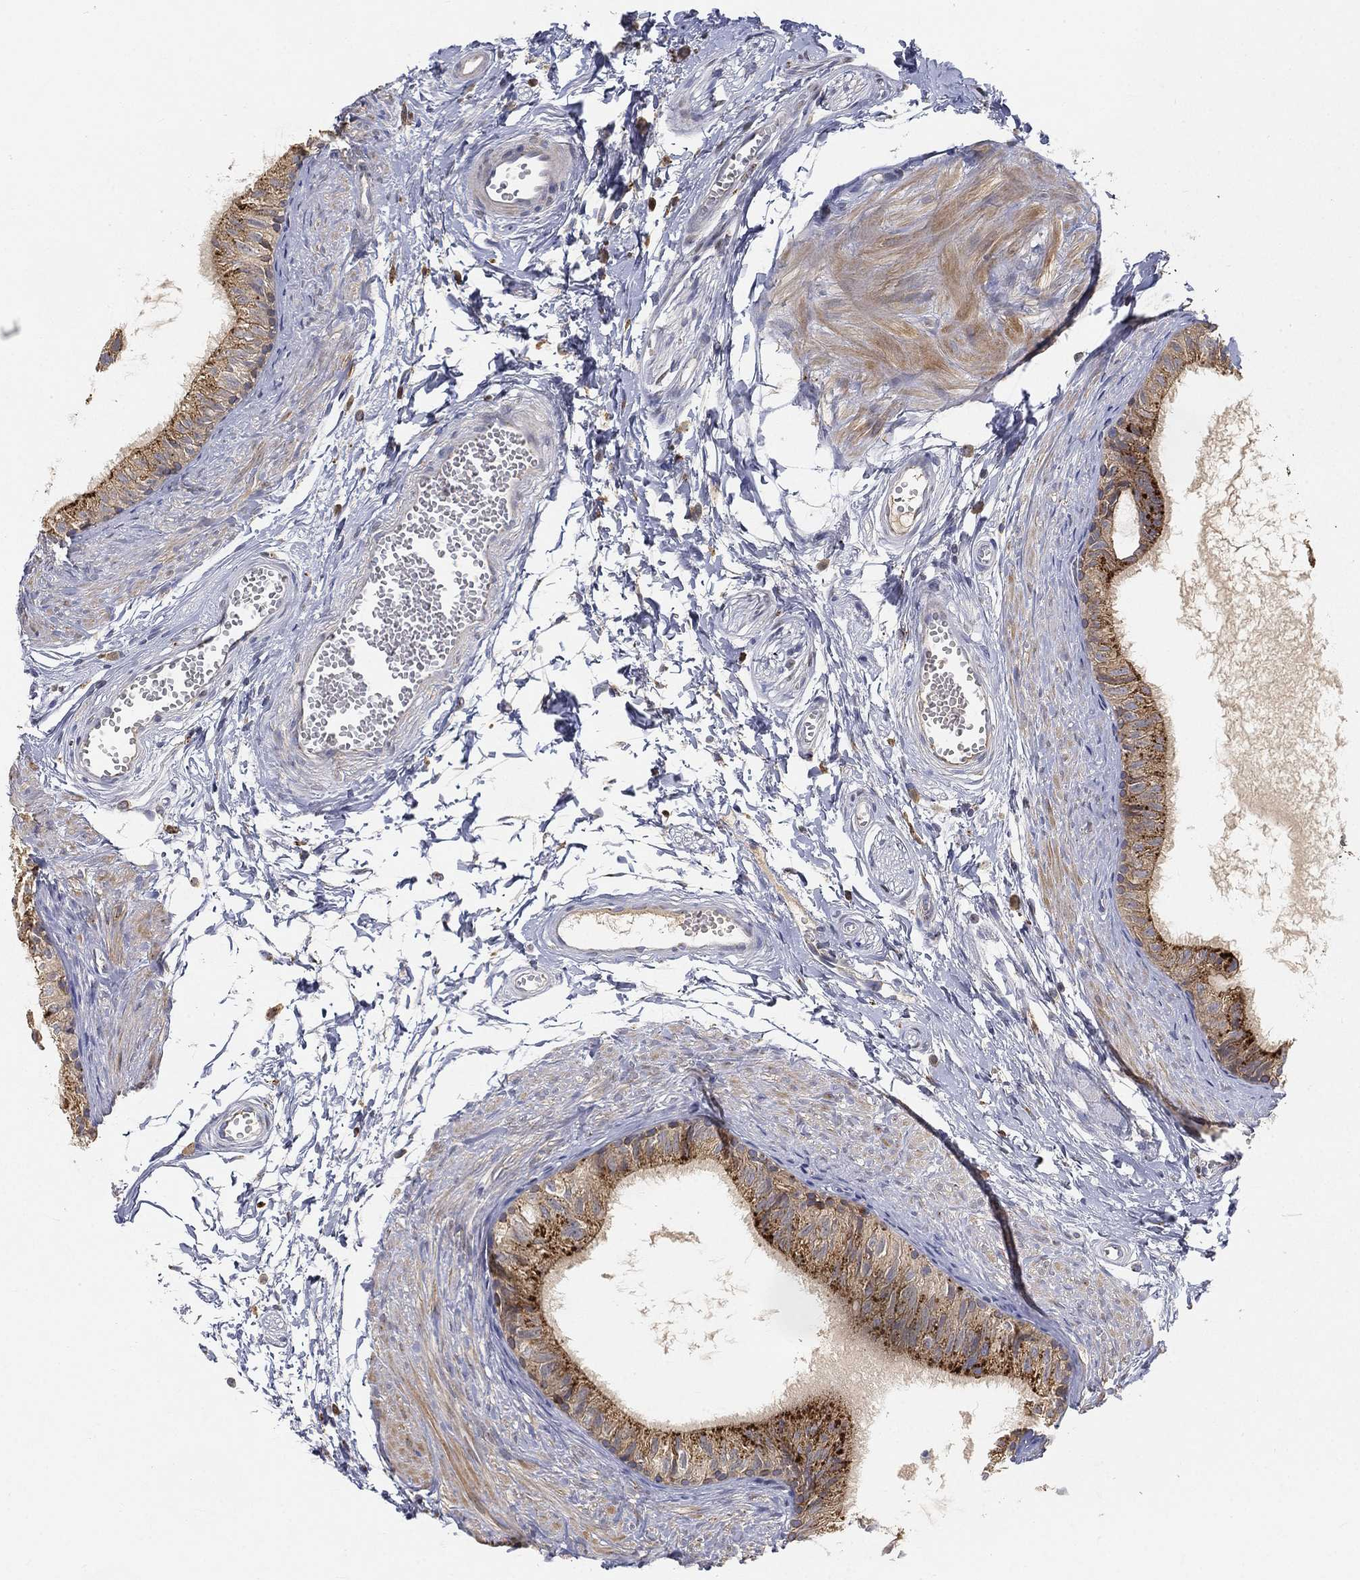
{"staining": {"intensity": "strong", "quantity": "25%-75%", "location": "cytoplasmic/membranous"}, "tissue": "epididymis", "cell_type": "Glandular cells", "image_type": "normal", "snomed": [{"axis": "morphology", "description": "Normal tissue, NOS"}, {"axis": "topography", "description": "Epididymis"}], "caption": "A brown stain labels strong cytoplasmic/membranous staining of a protein in glandular cells of normal epididymis.", "gene": "CTSL", "patient": {"sex": "male", "age": 22}}